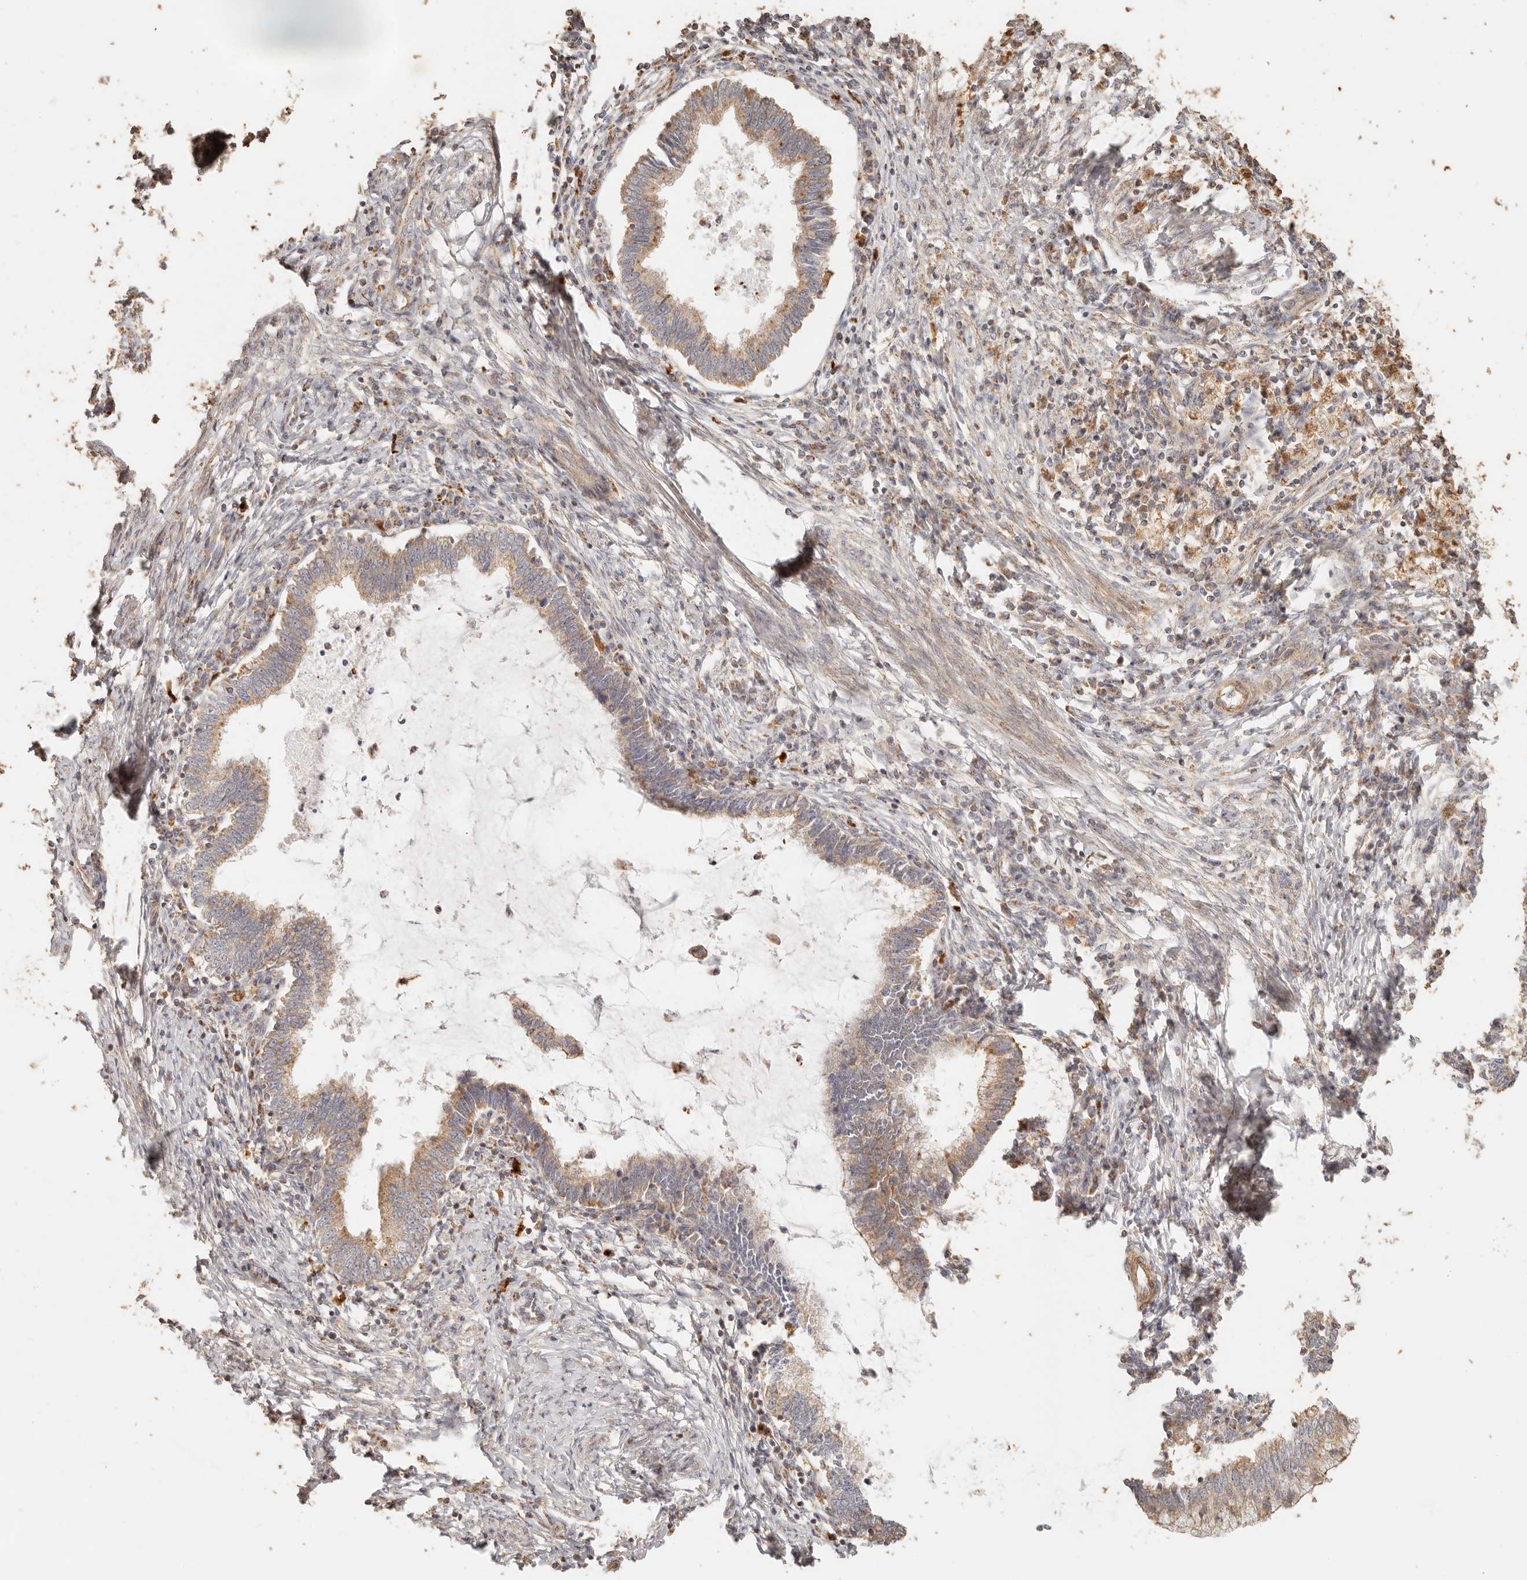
{"staining": {"intensity": "moderate", "quantity": ">75%", "location": "cytoplasmic/membranous"}, "tissue": "cervical cancer", "cell_type": "Tumor cells", "image_type": "cancer", "snomed": [{"axis": "morphology", "description": "Adenocarcinoma, NOS"}, {"axis": "topography", "description": "Cervix"}], "caption": "Brown immunohistochemical staining in adenocarcinoma (cervical) reveals moderate cytoplasmic/membranous staining in about >75% of tumor cells. (DAB = brown stain, brightfield microscopy at high magnification).", "gene": "PTPN22", "patient": {"sex": "female", "age": 36}}